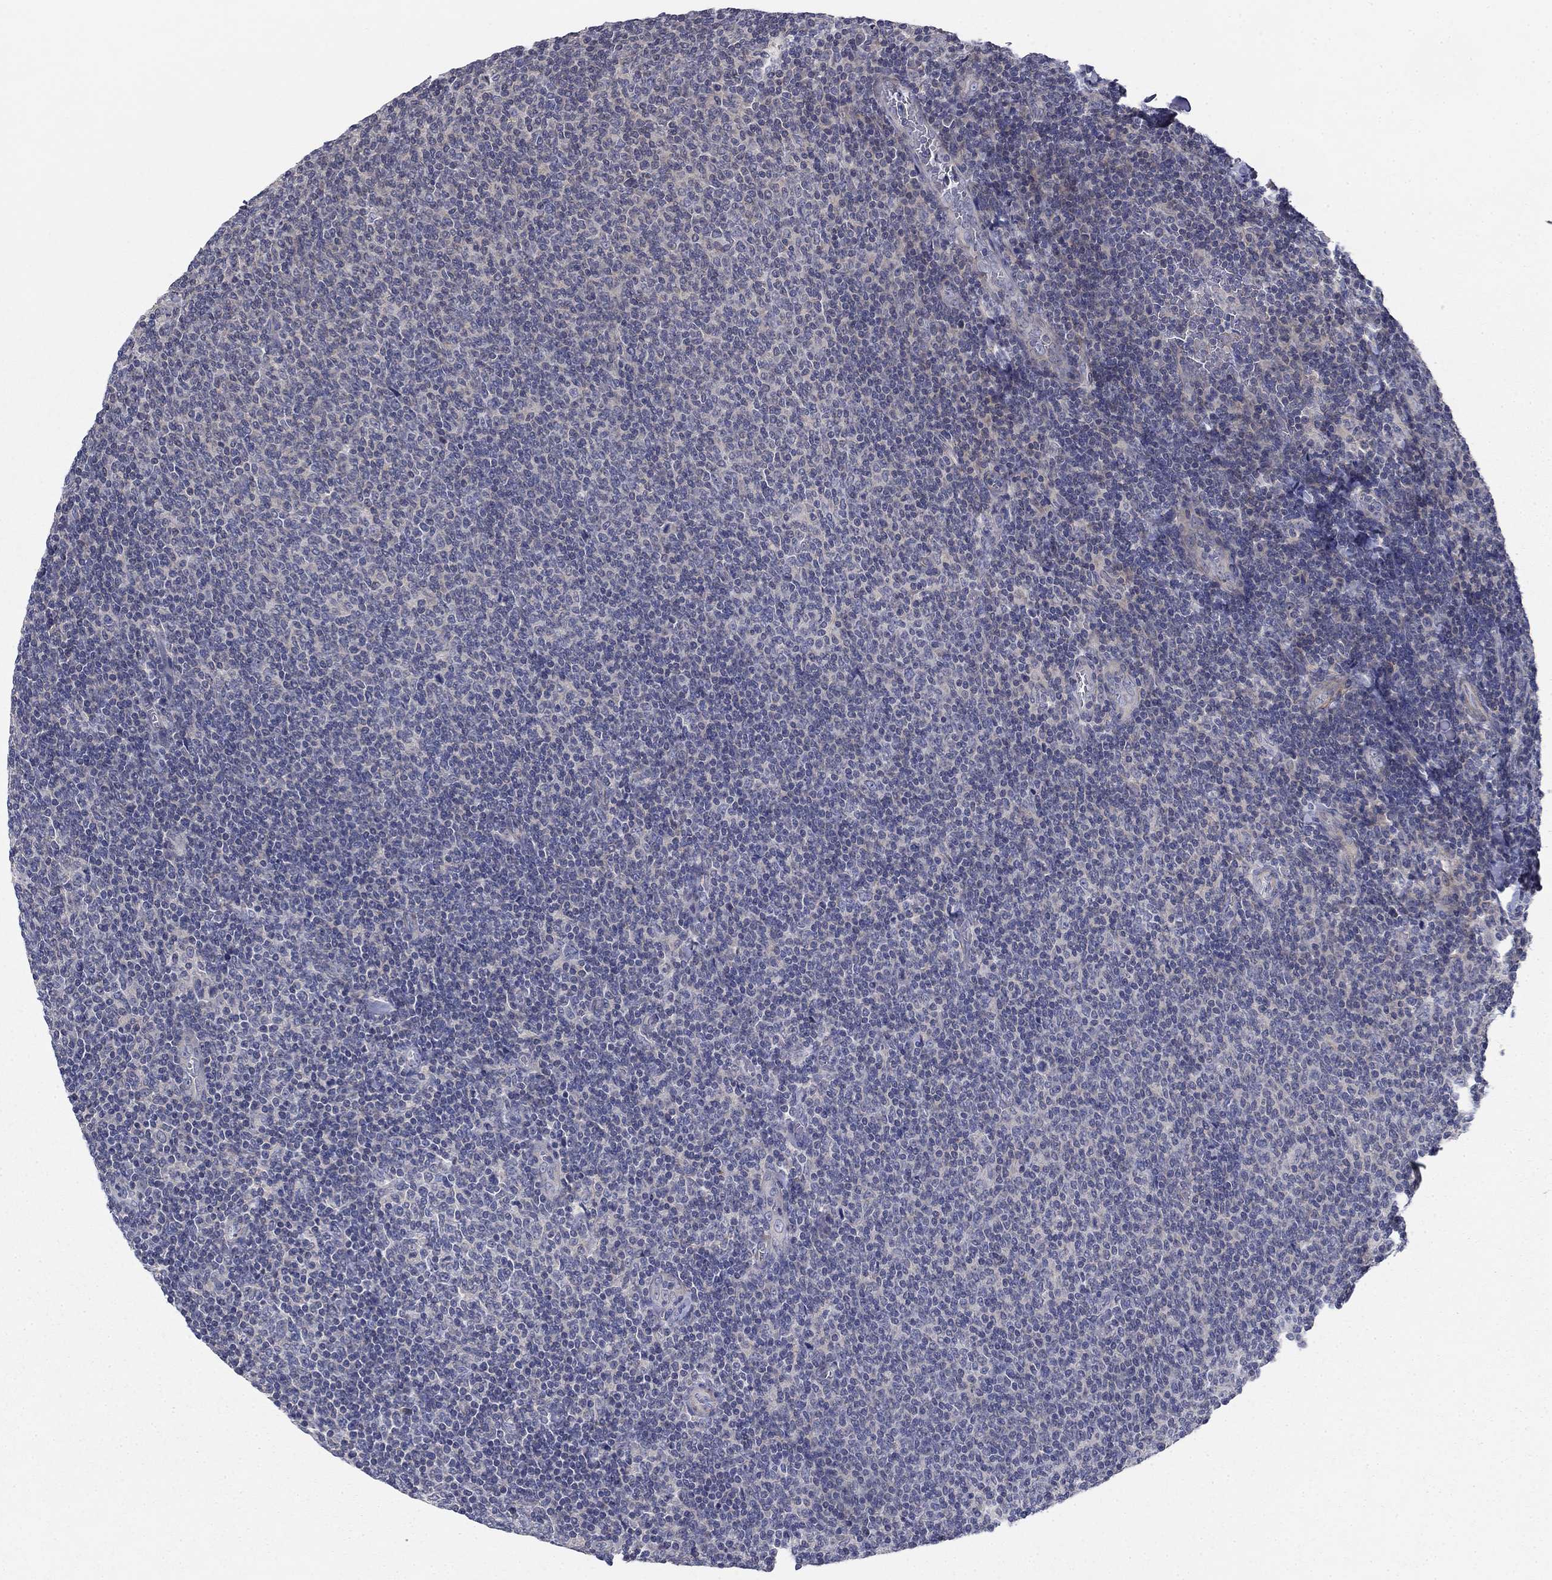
{"staining": {"intensity": "negative", "quantity": "none", "location": "none"}, "tissue": "lymphoma", "cell_type": "Tumor cells", "image_type": "cancer", "snomed": [{"axis": "morphology", "description": "Malignant lymphoma, non-Hodgkin's type, Low grade"}, {"axis": "topography", "description": "Lymph node"}], "caption": "Immunohistochemical staining of human lymphoma displays no significant expression in tumor cells.", "gene": "GRK7", "patient": {"sex": "male", "age": 52}}